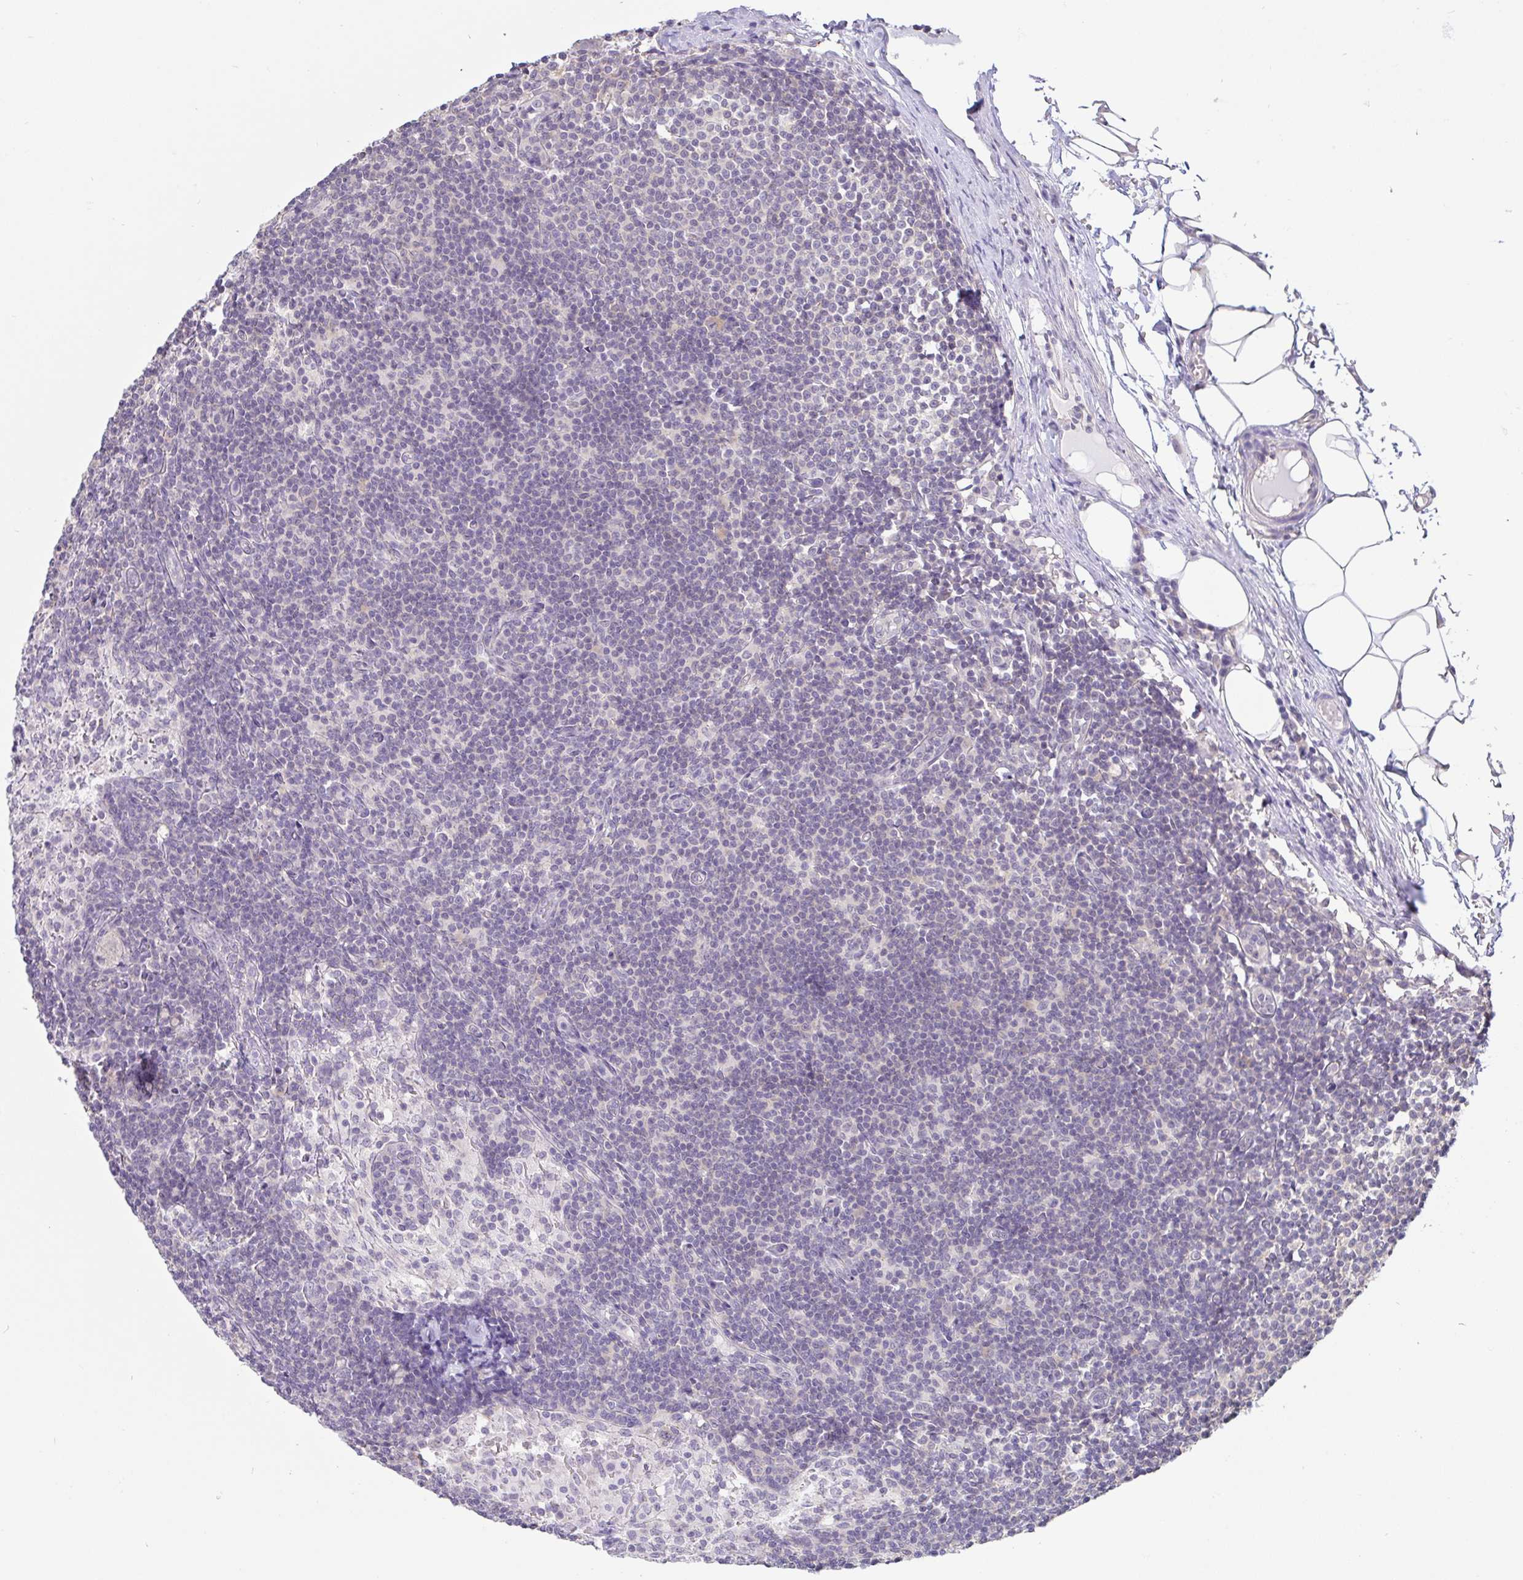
{"staining": {"intensity": "weak", "quantity": "25%-75%", "location": "cytoplasmic/membranous"}, "tissue": "lymph node", "cell_type": "Germinal center cells", "image_type": "normal", "snomed": [{"axis": "morphology", "description": "Normal tissue, NOS"}, {"axis": "topography", "description": "Lymph node"}], "caption": "Protein analysis of normal lymph node reveals weak cytoplasmic/membranous expression in about 25%-75% of germinal center cells. Nuclei are stained in blue.", "gene": "HYPK", "patient": {"sex": "male", "age": 49}}